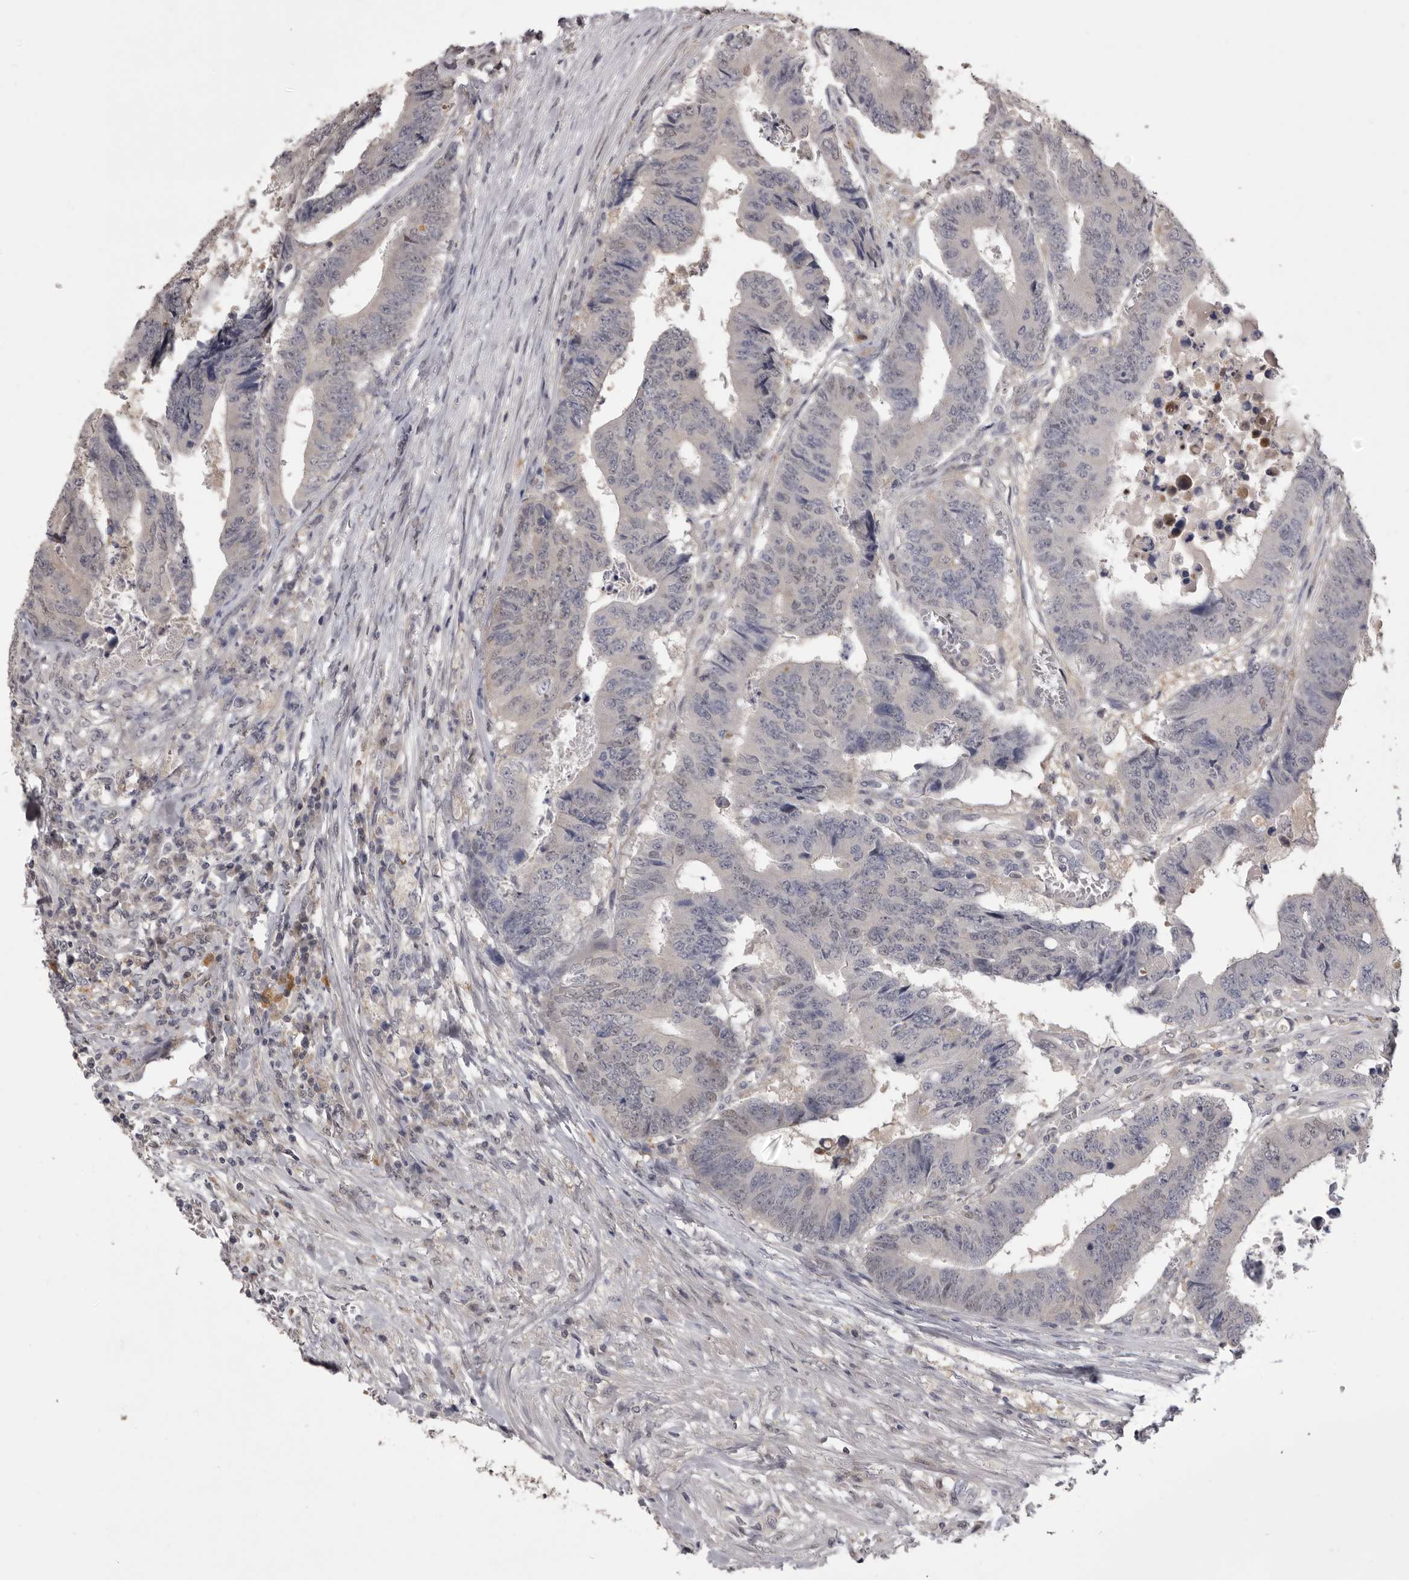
{"staining": {"intensity": "negative", "quantity": "none", "location": "none"}, "tissue": "colorectal cancer", "cell_type": "Tumor cells", "image_type": "cancer", "snomed": [{"axis": "morphology", "description": "Adenocarcinoma, NOS"}, {"axis": "topography", "description": "Rectum"}], "caption": "Immunohistochemical staining of colorectal cancer demonstrates no significant staining in tumor cells.", "gene": "MDH1", "patient": {"sex": "male", "age": 84}}